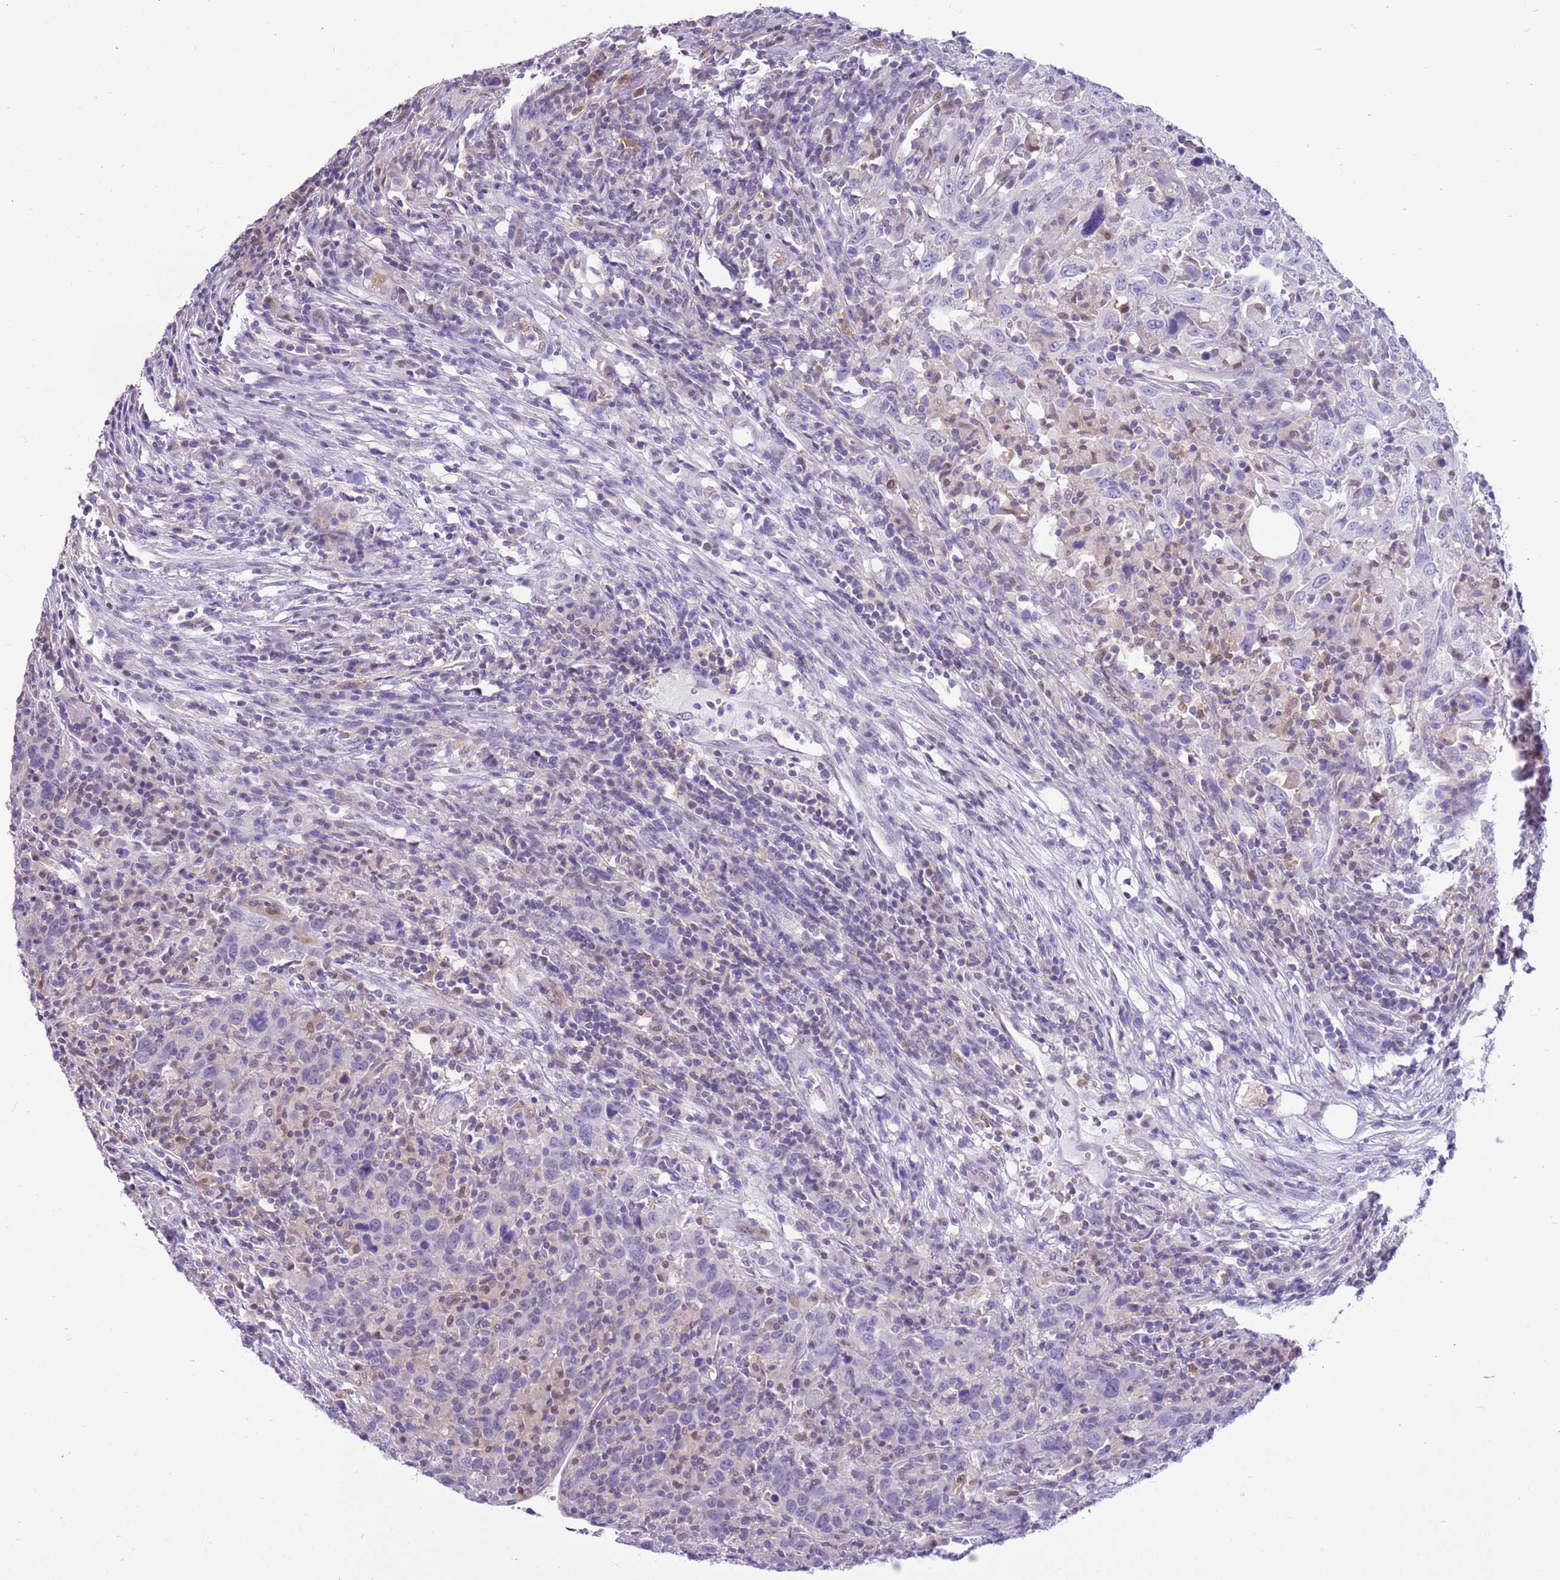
{"staining": {"intensity": "negative", "quantity": "none", "location": "none"}, "tissue": "urothelial cancer", "cell_type": "Tumor cells", "image_type": "cancer", "snomed": [{"axis": "morphology", "description": "Urothelial carcinoma, High grade"}, {"axis": "topography", "description": "Urinary bladder"}], "caption": "IHC image of neoplastic tissue: urothelial cancer stained with DAB (3,3'-diaminobenzidine) demonstrates no significant protein staining in tumor cells.", "gene": "DDI2", "patient": {"sex": "male", "age": 61}}